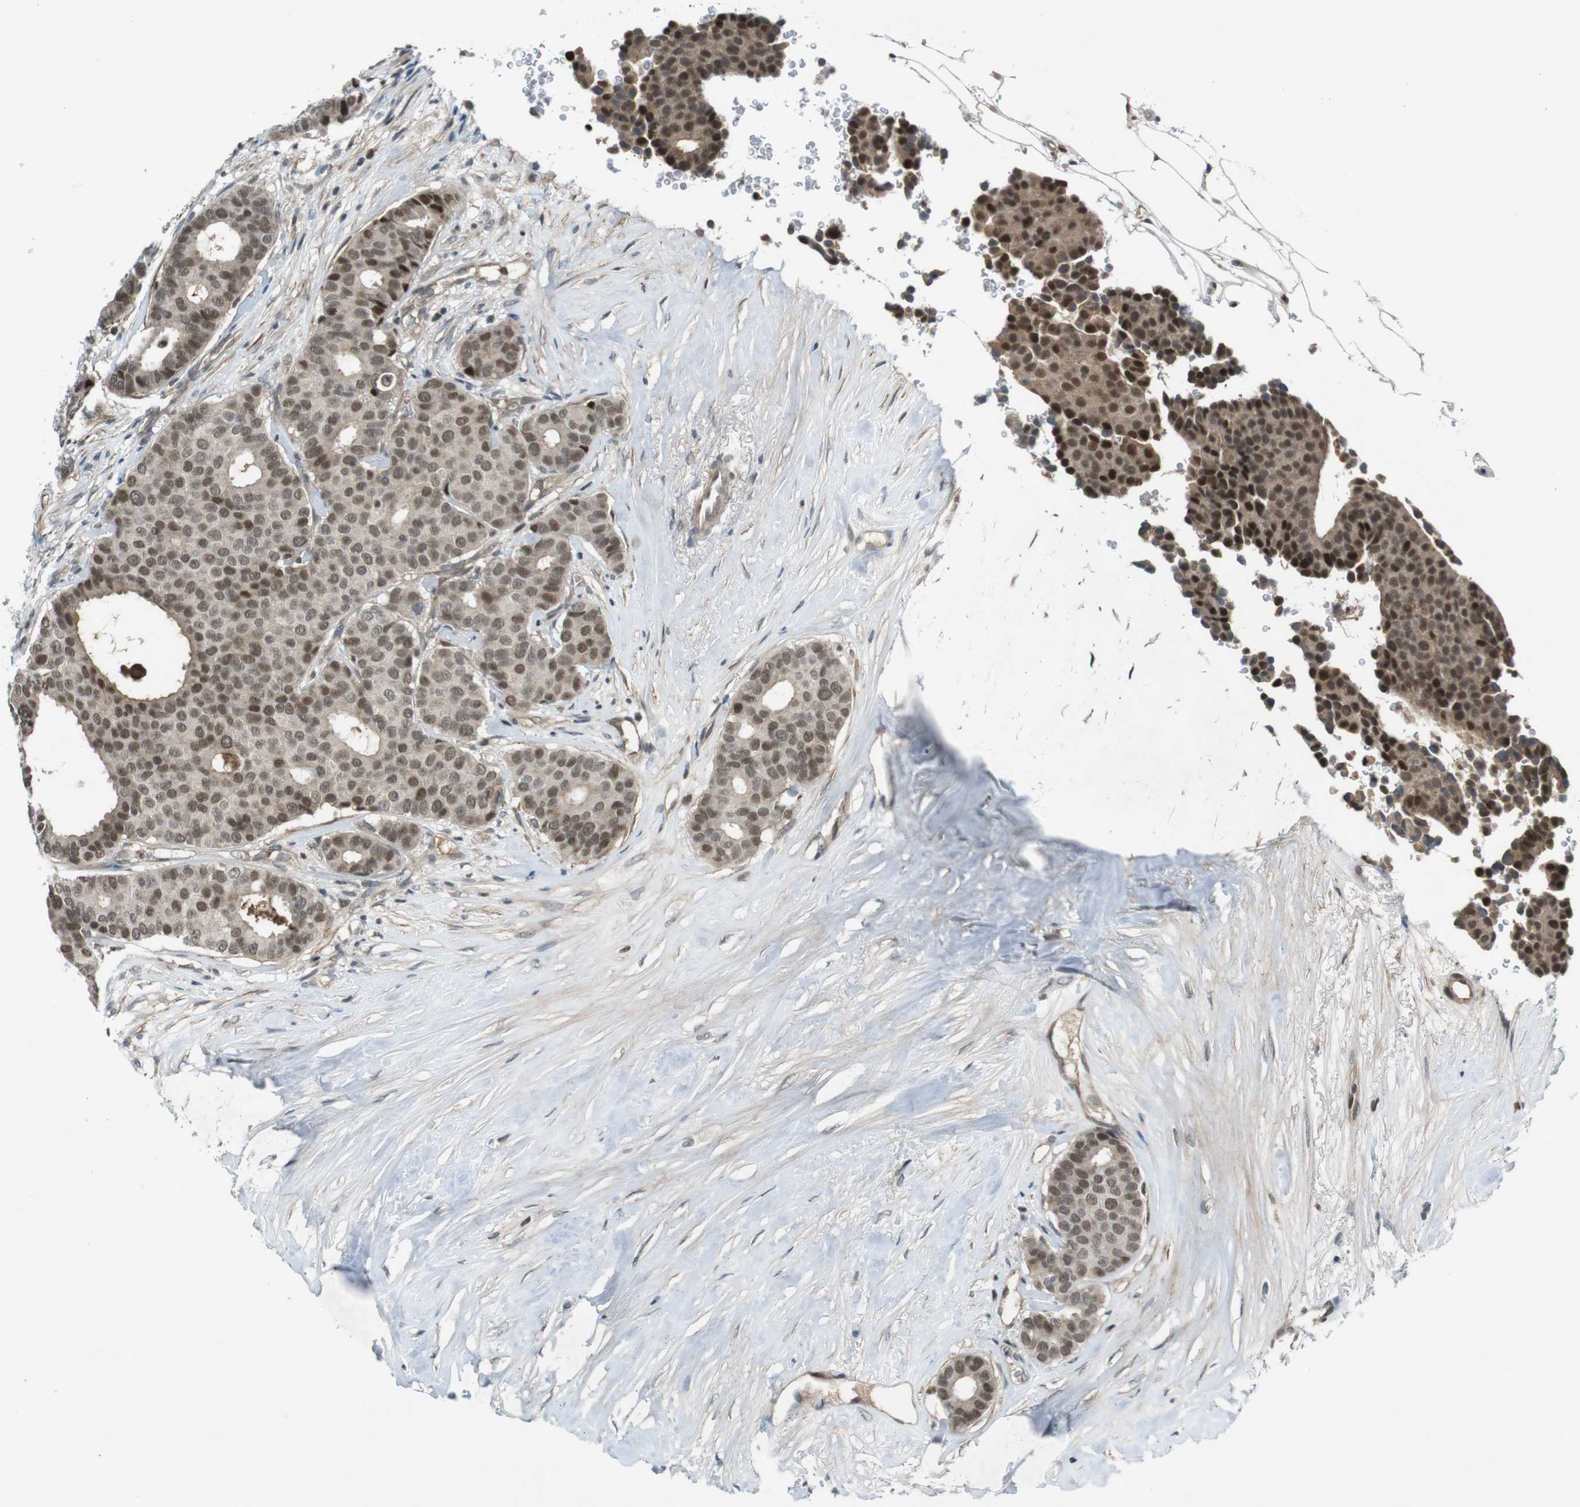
{"staining": {"intensity": "strong", "quantity": ">75%", "location": "cytoplasmic/membranous,nuclear"}, "tissue": "breast cancer", "cell_type": "Tumor cells", "image_type": "cancer", "snomed": [{"axis": "morphology", "description": "Duct carcinoma"}, {"axis": "topography", "description": "Breast"}], "caption": "The immunohistochemical stain labels strong cytoplasmic/membranous and nuclear staining in tumor cells of infiltrating ductal carcinoma (breast) tissue.", "gene": "MAPKAPK5", "patient": {"sex": "female", "age": 75}}